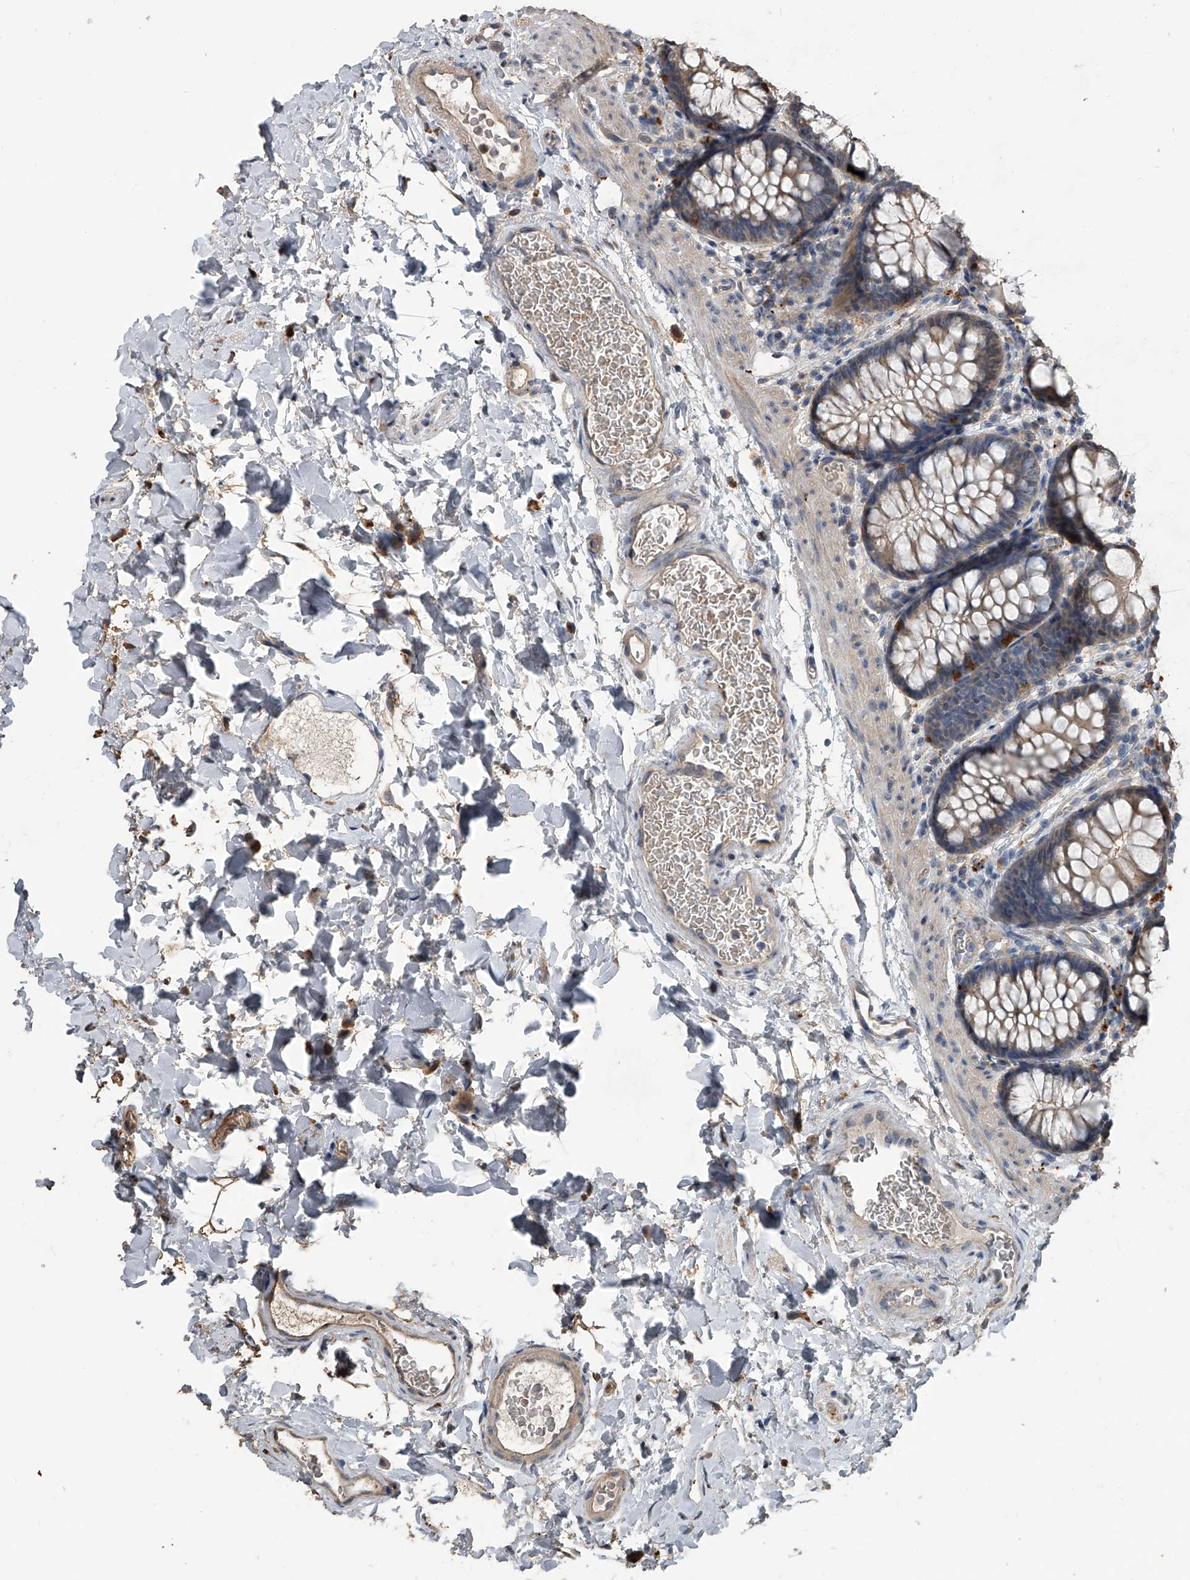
{"staining": {"intensity": "moderate", "quantity": ">75%", "location": "cytoplasmic/membranous"}, "tissue": "colon", "cell_type": "Endothelial cells", "image_type": "normal", "snomed": [{"axis": "morphology", "description": "Normal tissue, NOS"}, {"axis": "topography", "description": "Colon"}], "caption": "Colon stained with a brown dye shows moderate cytoplasmic/membranous positive staining in about >75% of endothelial cells.", "gene": "DOCK9", "patient": {"sex": "female", "age": 62}}